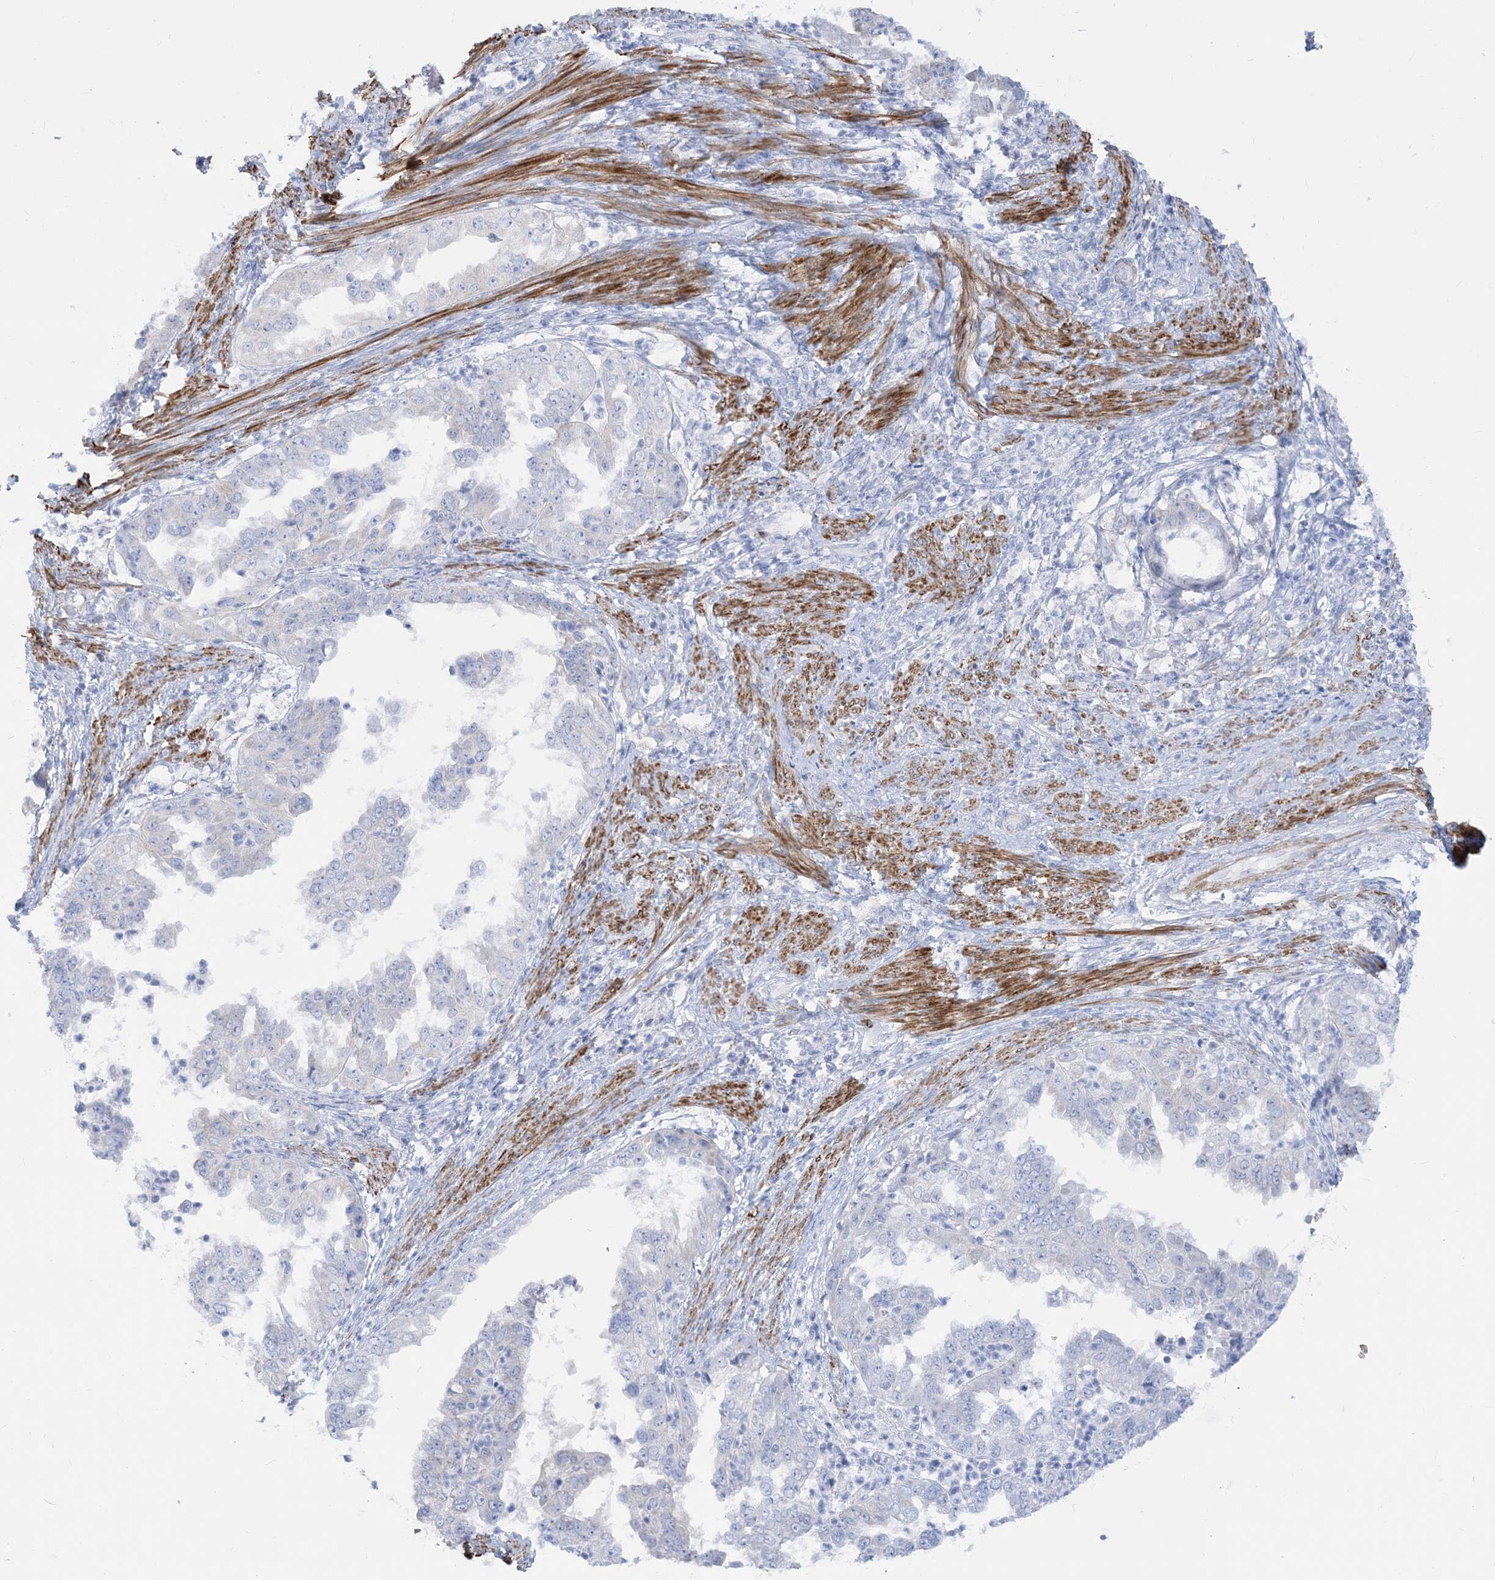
{"staining": {"intensity": "negative", "quantity": "none", "location": "none"}, "tissue": "endometrial cancer", "cell_type": "Tumor cells", "image_type": "cancer", "snomed": [{"axis": "morphology", "description": "Adenocarcinoma, NOS"}, {"axis": "topography", "description": "Endometrium"}], "caption": "This is an IHC image of endometrial cancer (adenocarcinoma). There is no expression in tumor cells.", "gene": "MARS2", "patient": {"sex": "female", "age": 85}}